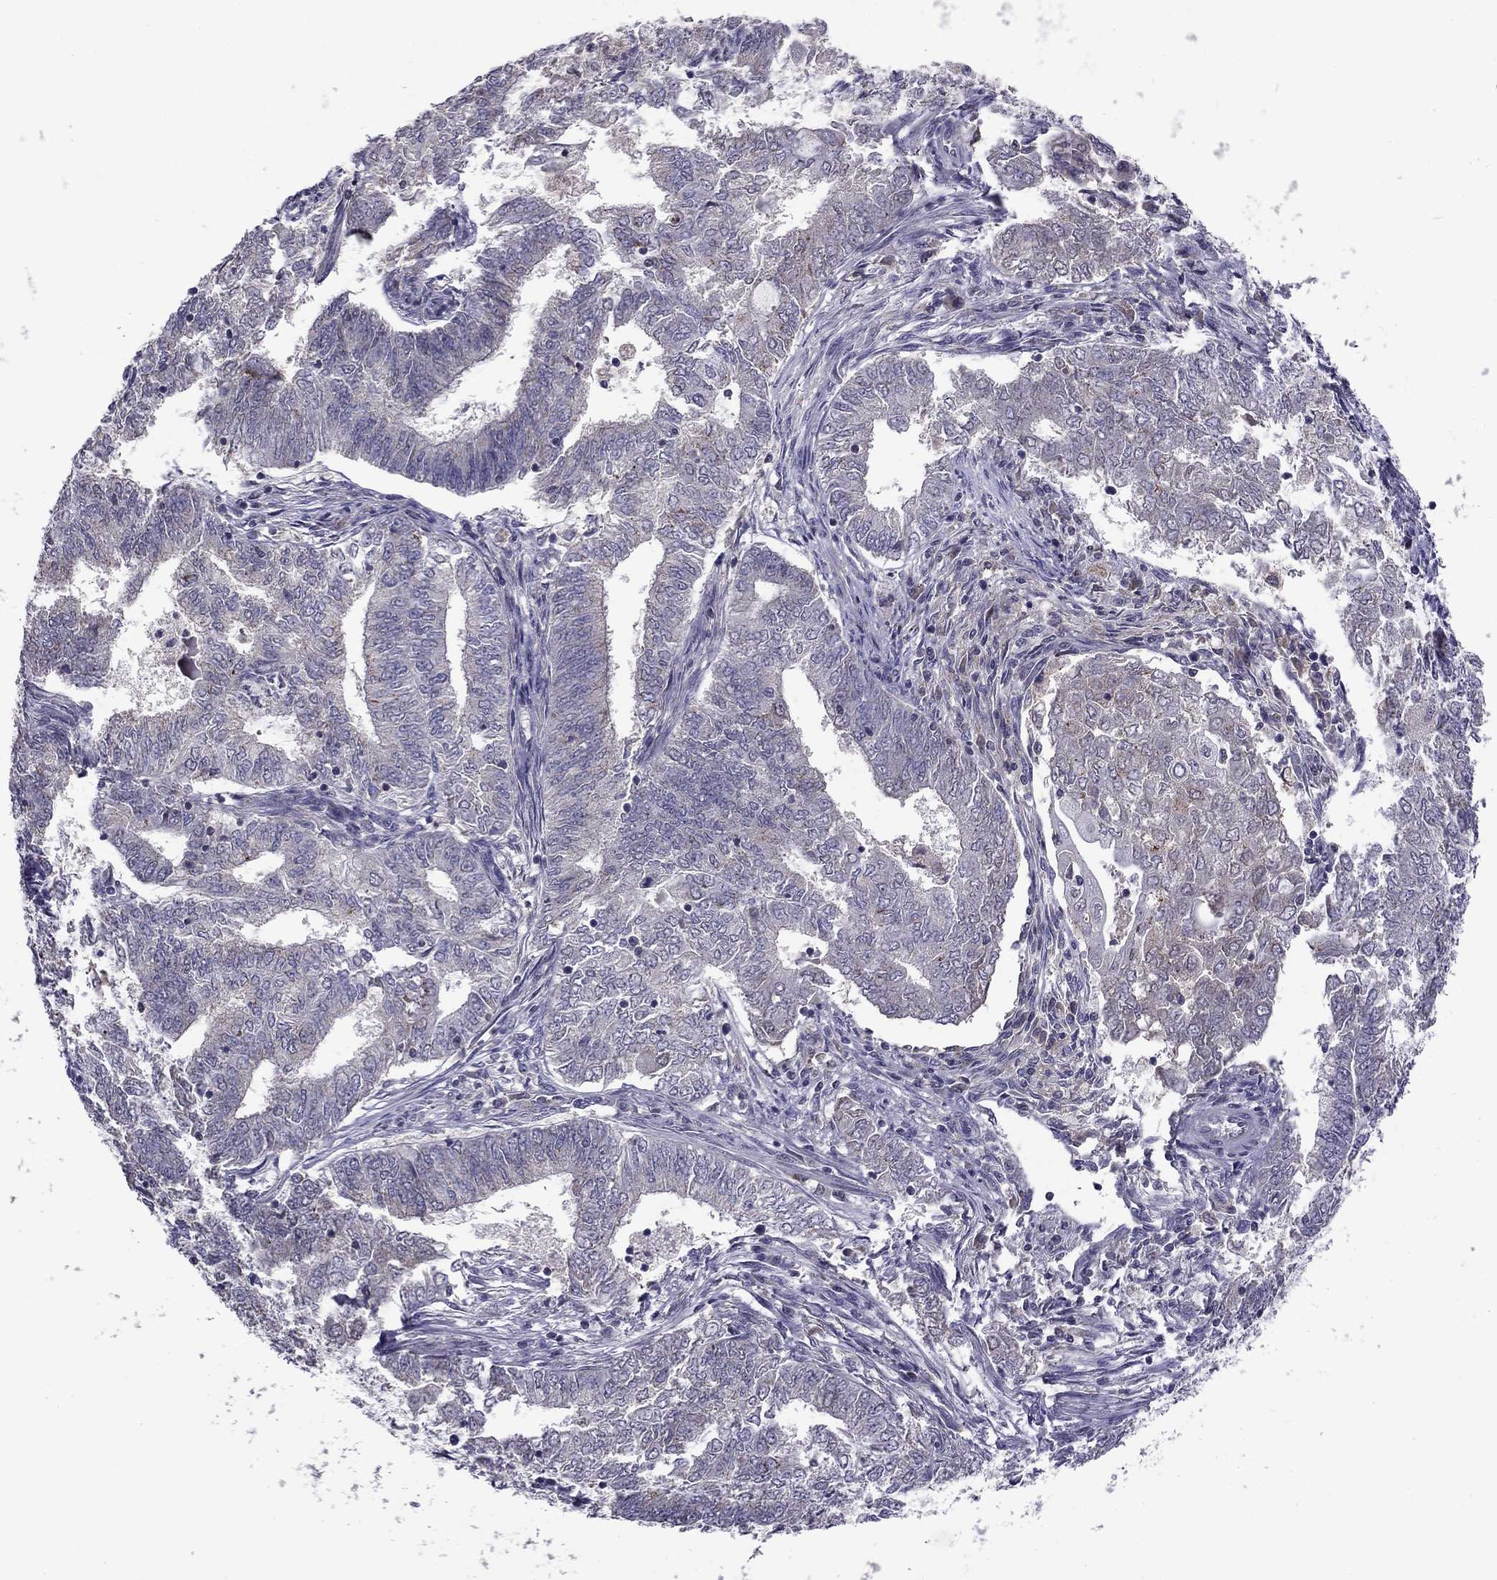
{"staining": {"intensity": "negative", "quantity": "none", "location": "none"}, "tissue": "endometrial cancer", "cell_type": "Tumor cells", "image_type": "cancer", "snomed": [{"axis": "morphology", "description": "Adenocarcinoma, NOS"}, {"axis": "topography", "description": "Endometrium"}], "caption": "High magnification brightfield microscopy of endometrial cancer stained with DAB (brown) and counterstained with hematoxylin (blue): tumor cells show no significant positivity.", "gene": "HCN1", "patient": {"sex": "female", "age": 62}}